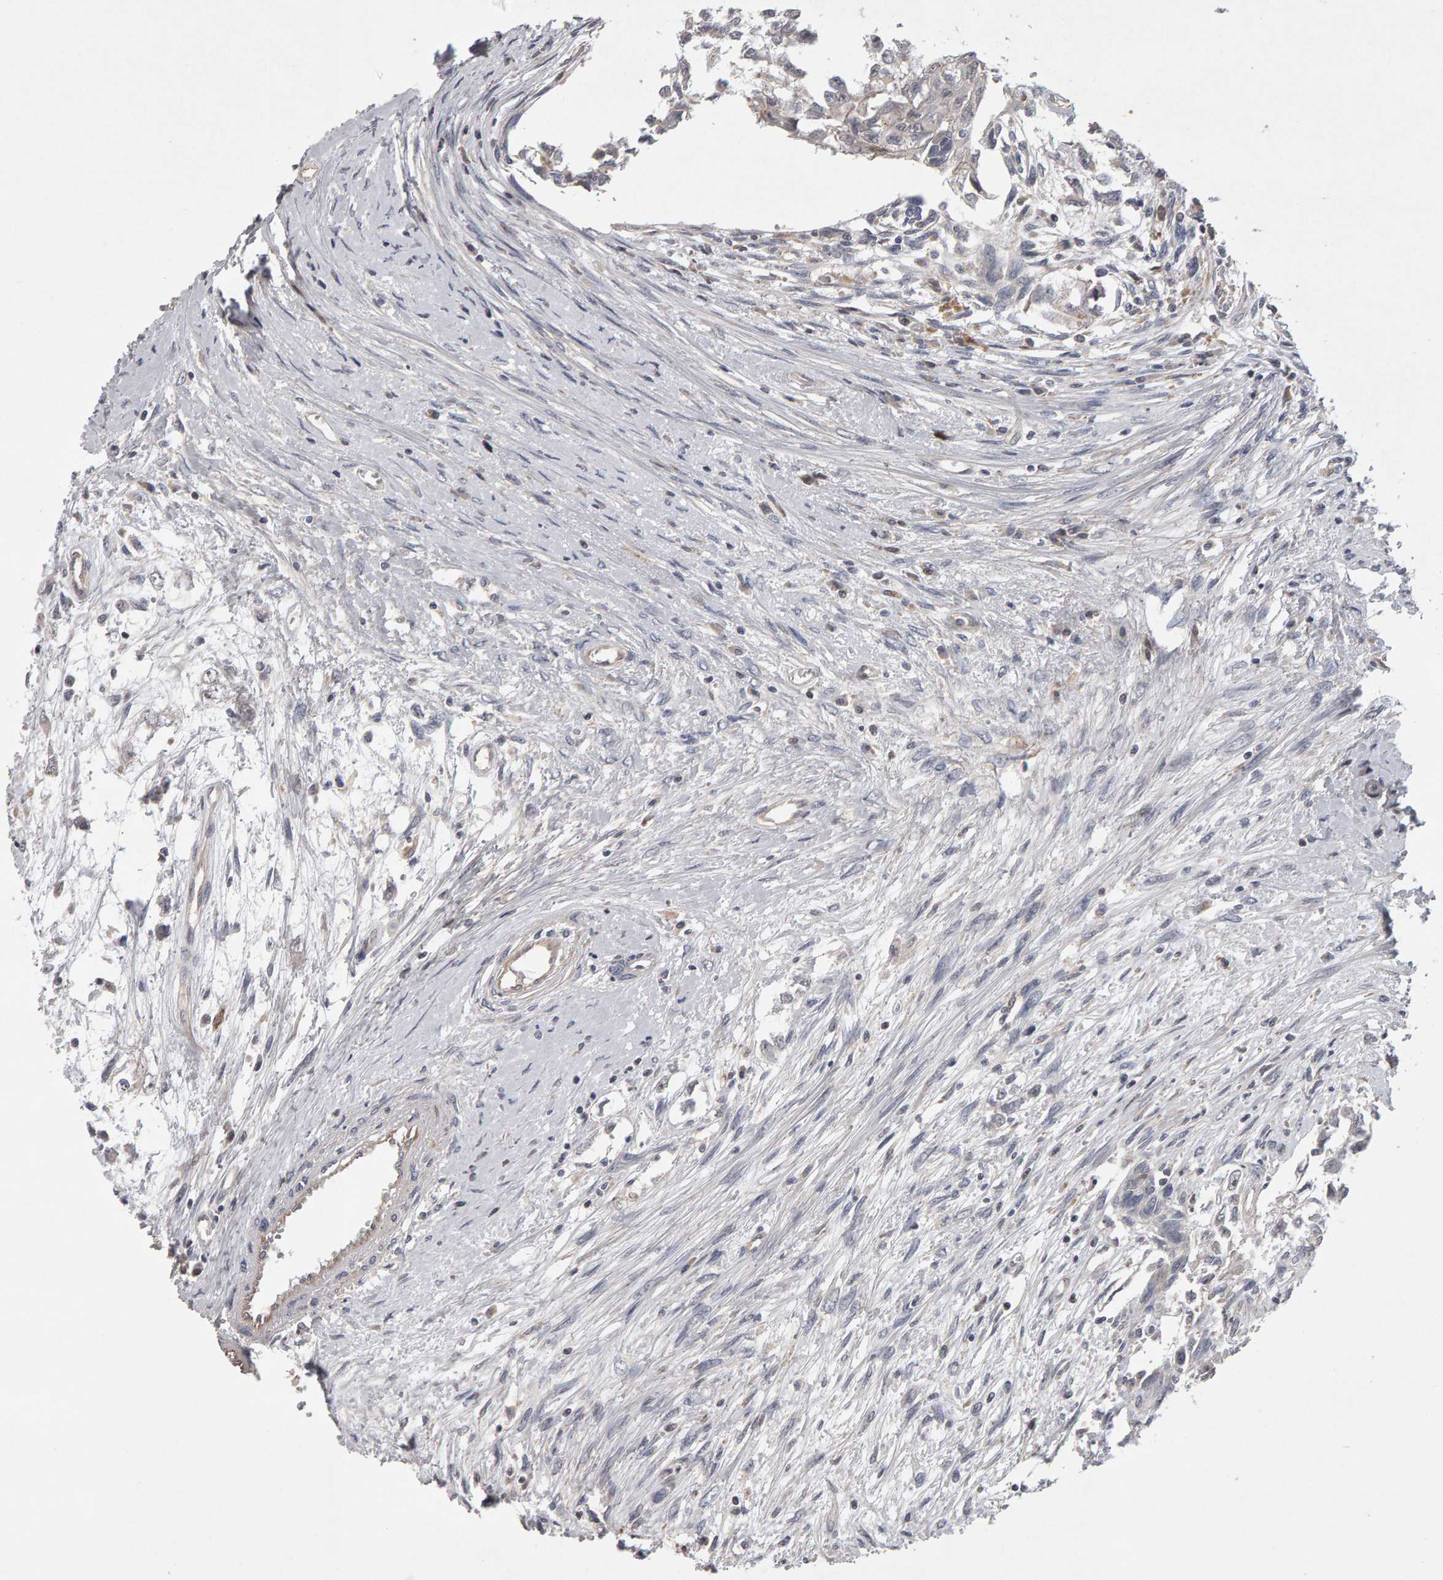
{"staining": {"intensity": "negative", "quantity": "none", "location": "none"}, "tissue": "testis cancer", "cell_type": "Tumor cells", "image_type": "cancer", "snomed": [{"axis": "morphology", "description": "Seminoma, NOS"}, {"axis": "morphology", "description": "Carcinoma, Embryonal, NOS"}, {"axis": "topography", "description": "Testis"}], "caption": "Immunohistochemistry of human testis cancer (seminoma) demonstrates no staining in tumor cells.", "gene": "COASY", "patient": {"sex": "male", "age": 51}}